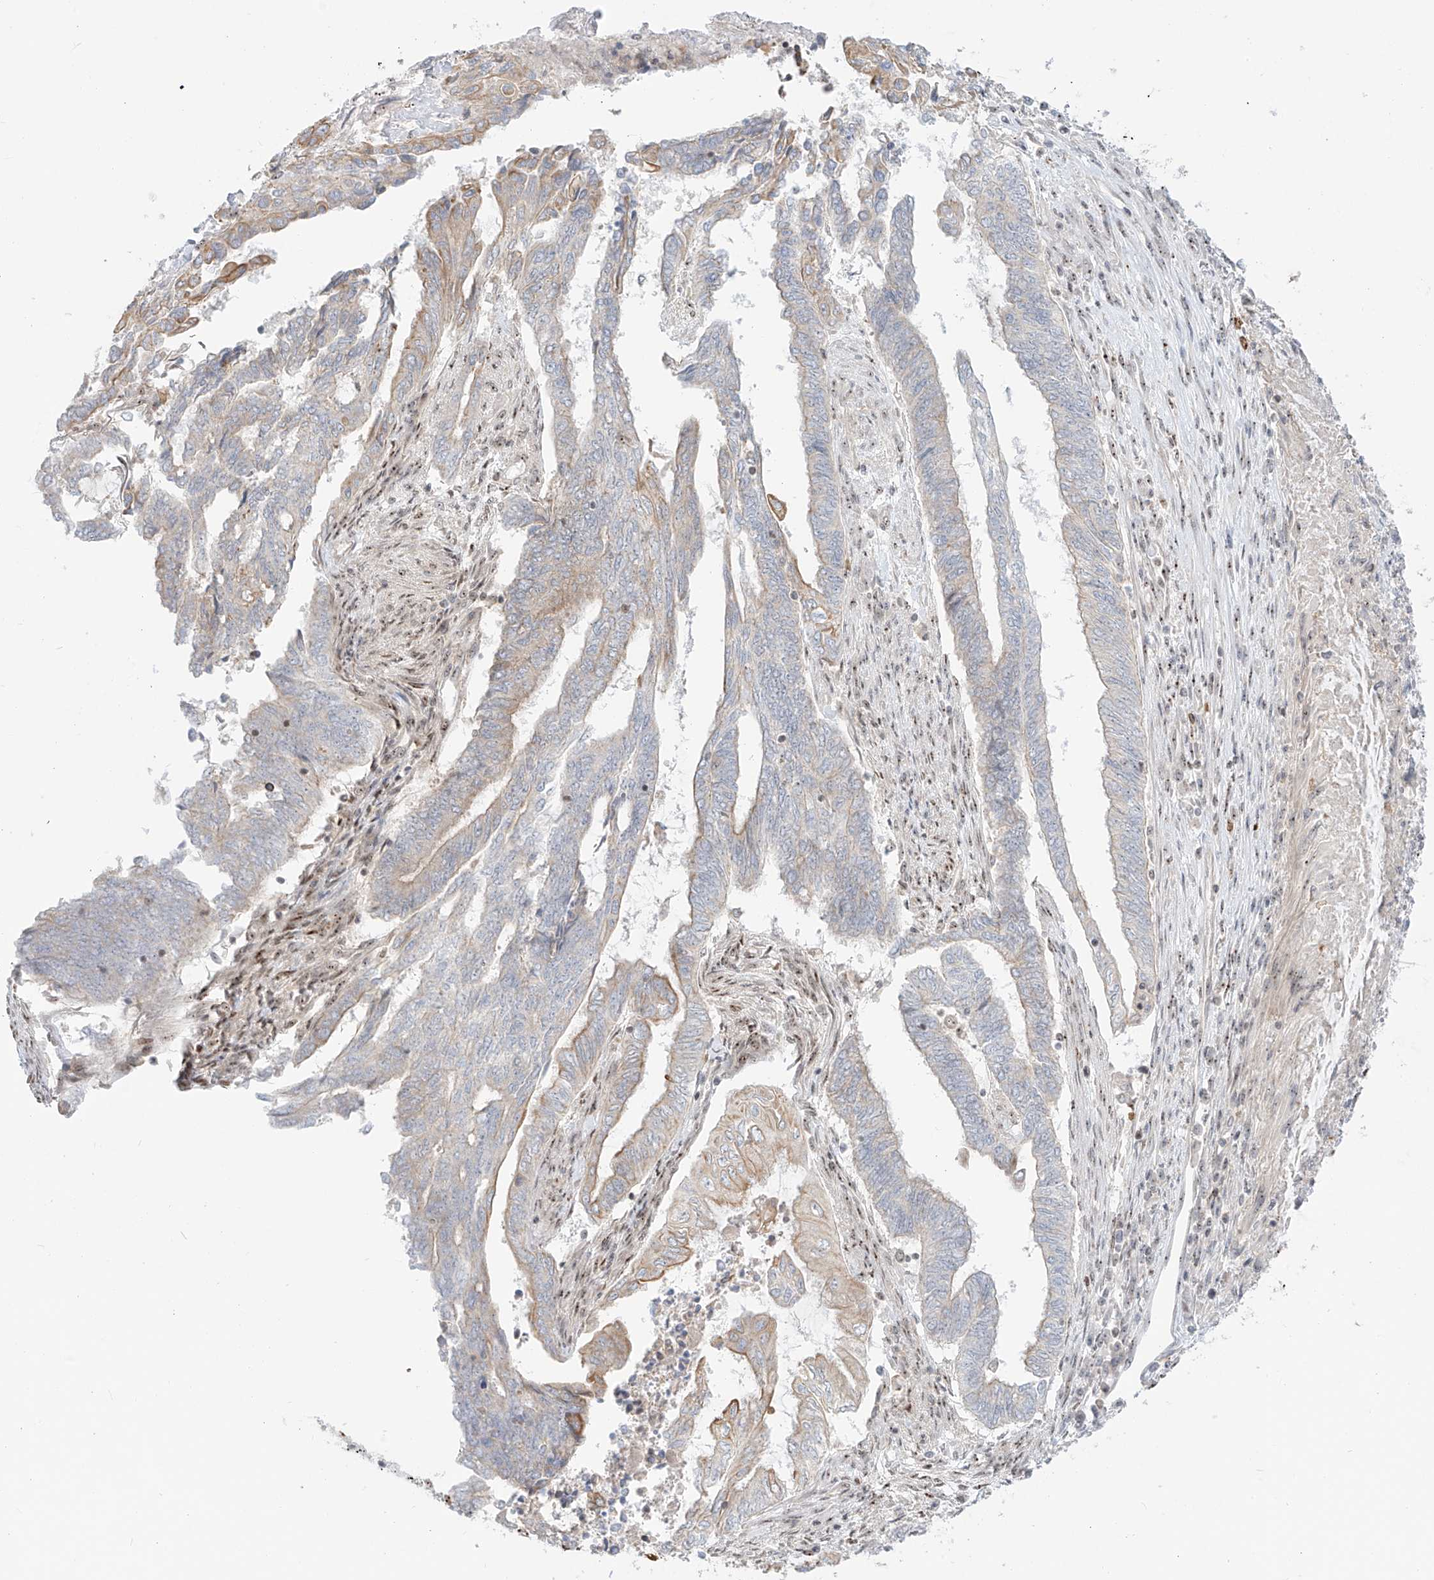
{"staining": {"intensity": "negative", "quantity": "none", "location": "none"}, "tissue": "endometrial cancer", "cell_type": "Tumor cells", "image_type": "cancer", "snomed": [{"axis": "morphology", "description": "Adenocarcinoma, NOS"}, {"axis": "topography", "description": "Uterus"}, {"axis": "topography", "description": "Endometrium"}], "caption": "Tumor cells are negative for brown protein staining in endometrial cancer (adenocarcinoma).", "gene": "ZNF512", "patient": {"sex": "female", "age": 70}}